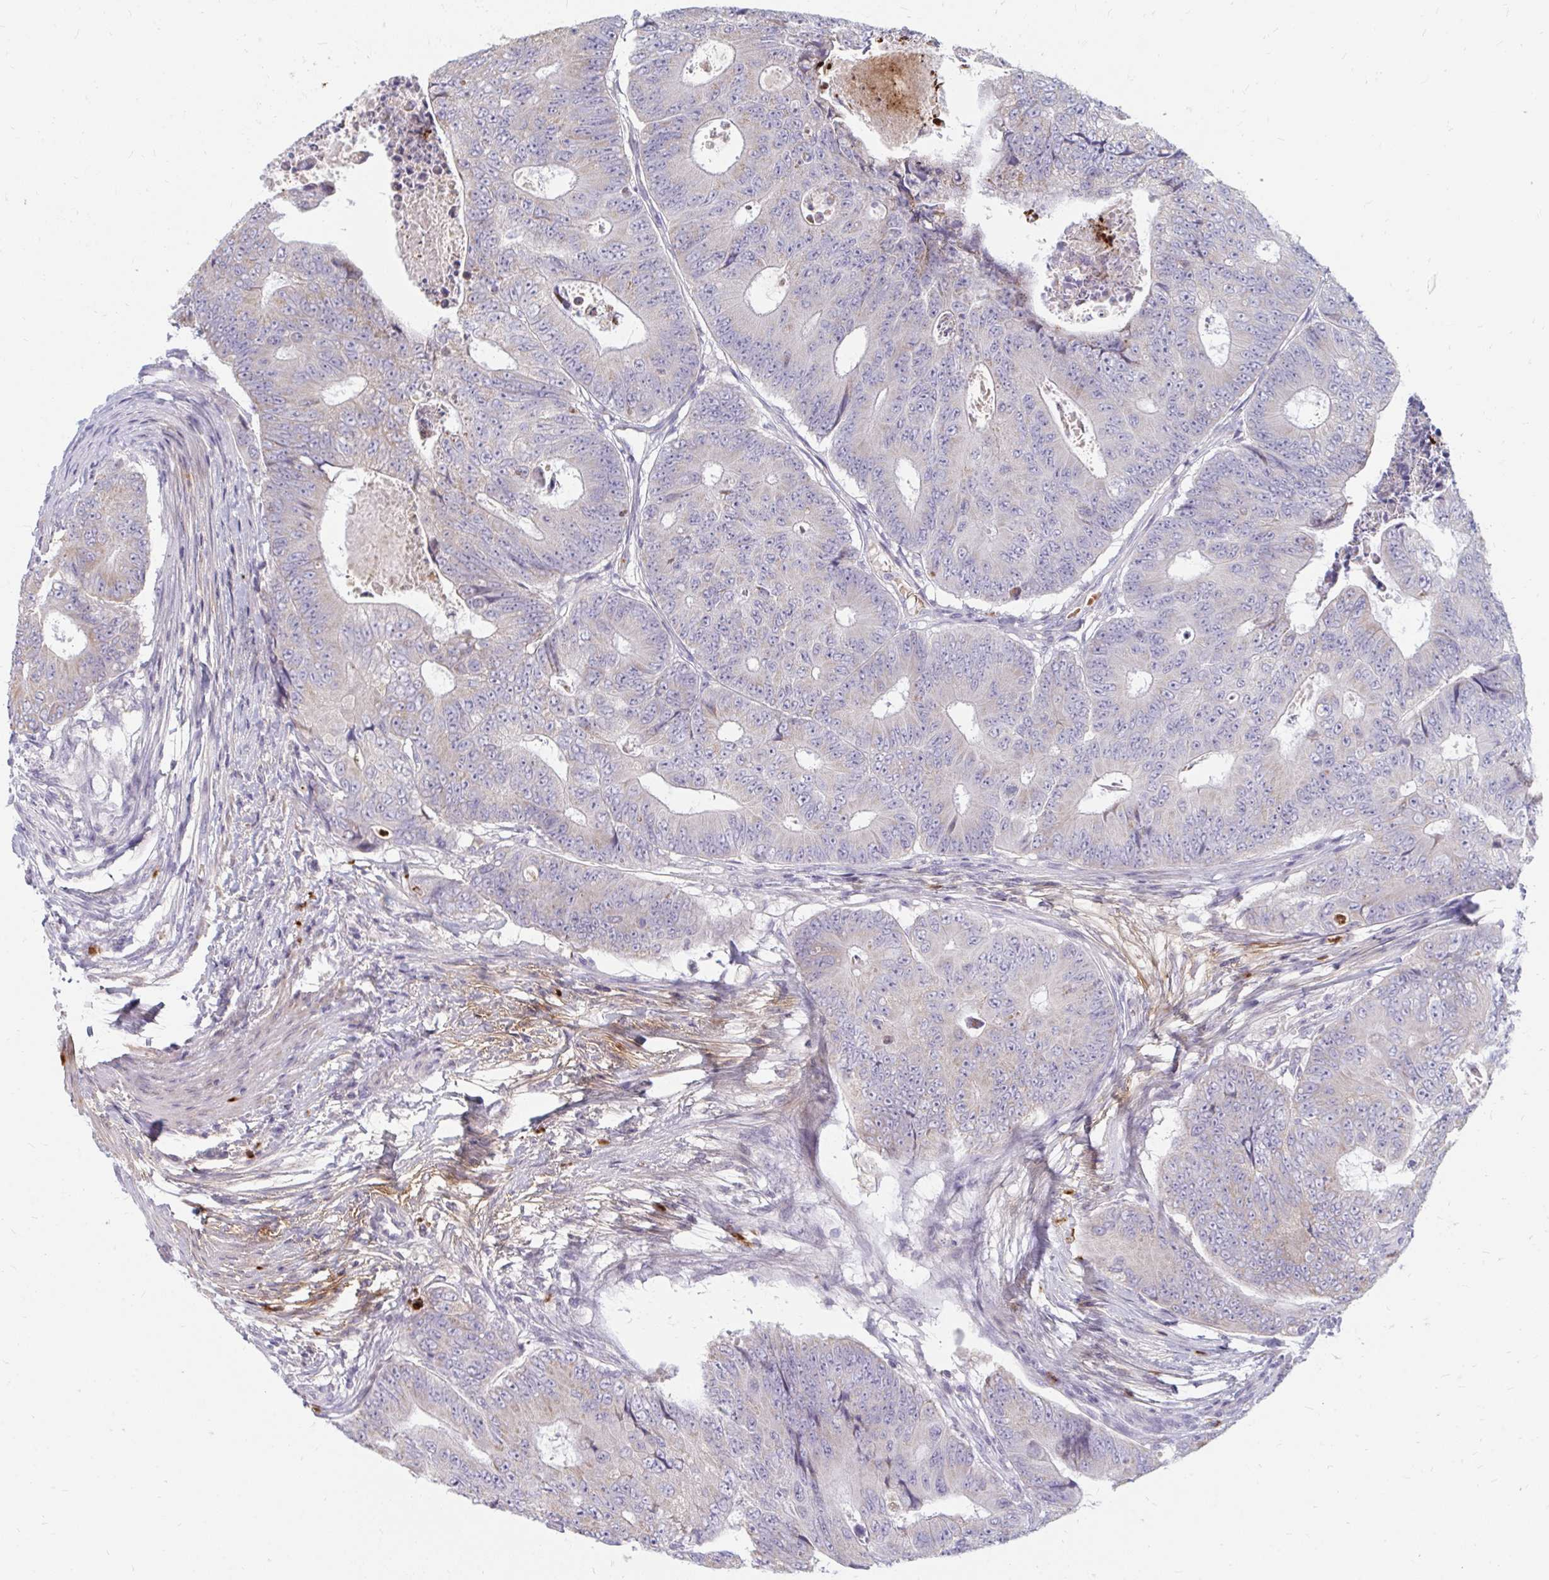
{"staining": {"intensity": "weak", "quantity": "<25%", "location": "cytoplasmic/membranous"}, "tissue": "colorectal cancer", "cell_type": "Tumor cells", "image_type": "cancer", "snomed": [{"axis": "morphology", "description": "Adenocarcinoma, NOS"}, {"axis": "topography", "description": "Colon"}], "caption": "This is an IHC micrograph of colorectal cancer (adenocarcinoma). There is no staining in tumor cells.", "gene": "RAB33A", "patient": {"sex": "female", "age": 48}}